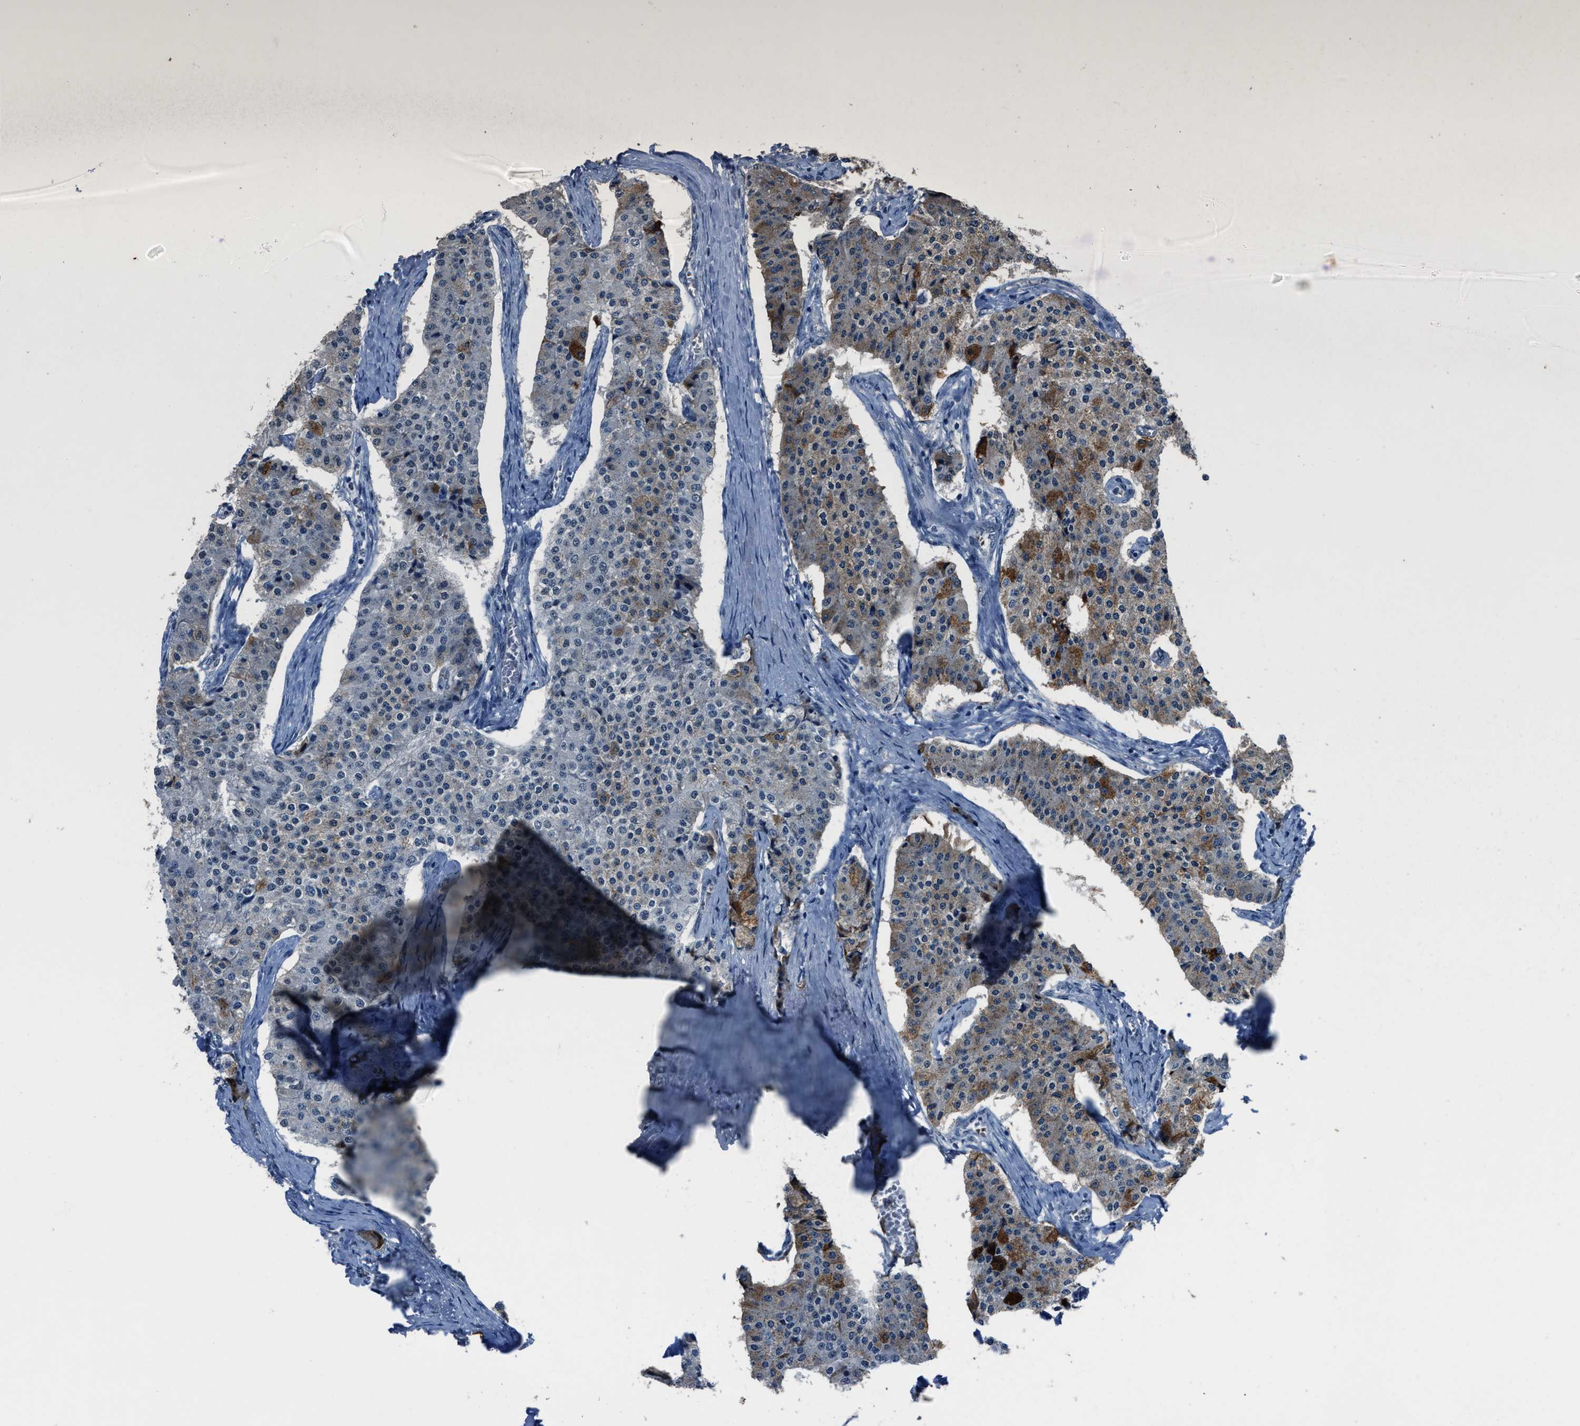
{"staining": {"intensity": "moderate", "quantity": "<25%", "location": "cytoplasmic/membranous"}, "tissue": "carcinoid", "cell_type": "Tumor cells", "image_type": "cancer", "snomed": [{"axis": "morphology", "description": "Carcinoid, malignant, NOS"}, {"axis": "topography", "description": "Colon"}], "caption": "The micrograph demonstrates immunohistochemical staining of malignant carcinoid. There is moderate cytoplasmic/membranous expression is seen in about <25% of tumor cells.", "gene": "DUSP19", "patient": {"sex": "female", "age": 52}}